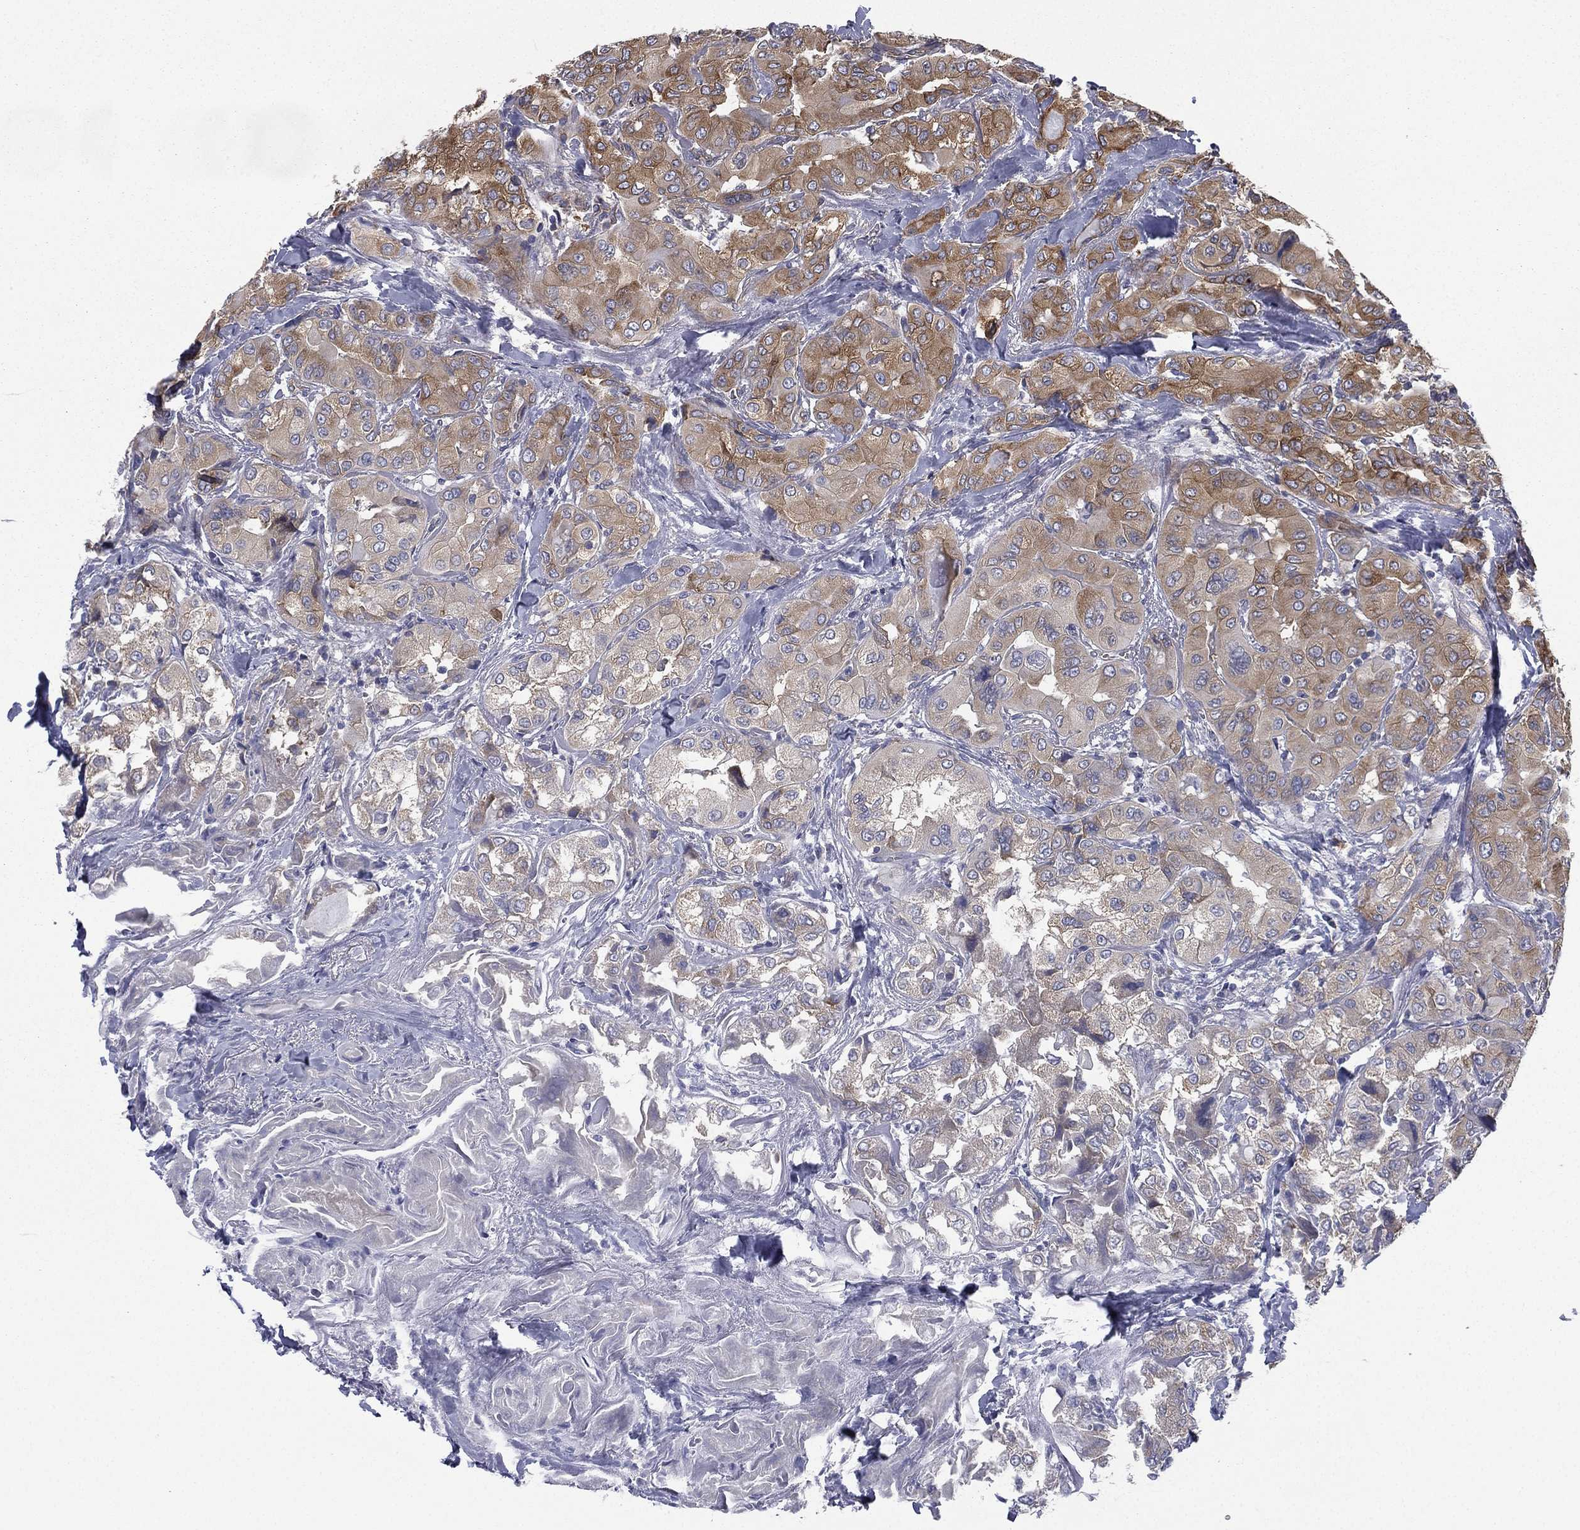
{"staining": {"intensity": "moderate", "quantity": "25%-75%", "location": "cytoplasmic/membranous"}, "tissue": "thyroid cancer", "cell_type": "Tumor cells", "image_type": "cancer", "snomed": [{"axis": "morphology", "description": "Normal tissue, NOS"}, {"axis": "morphology", "description": "Papillary adenocarcinoma, NOS"}, {"axis": "topography", "description": "Thyroid gland"}], "caption": "Thyroid cancer stained with a protein marker reveals moderate staining in tumor cells.", "gene": "FARSA", "patient": {"sex": "female", "age": 66}}